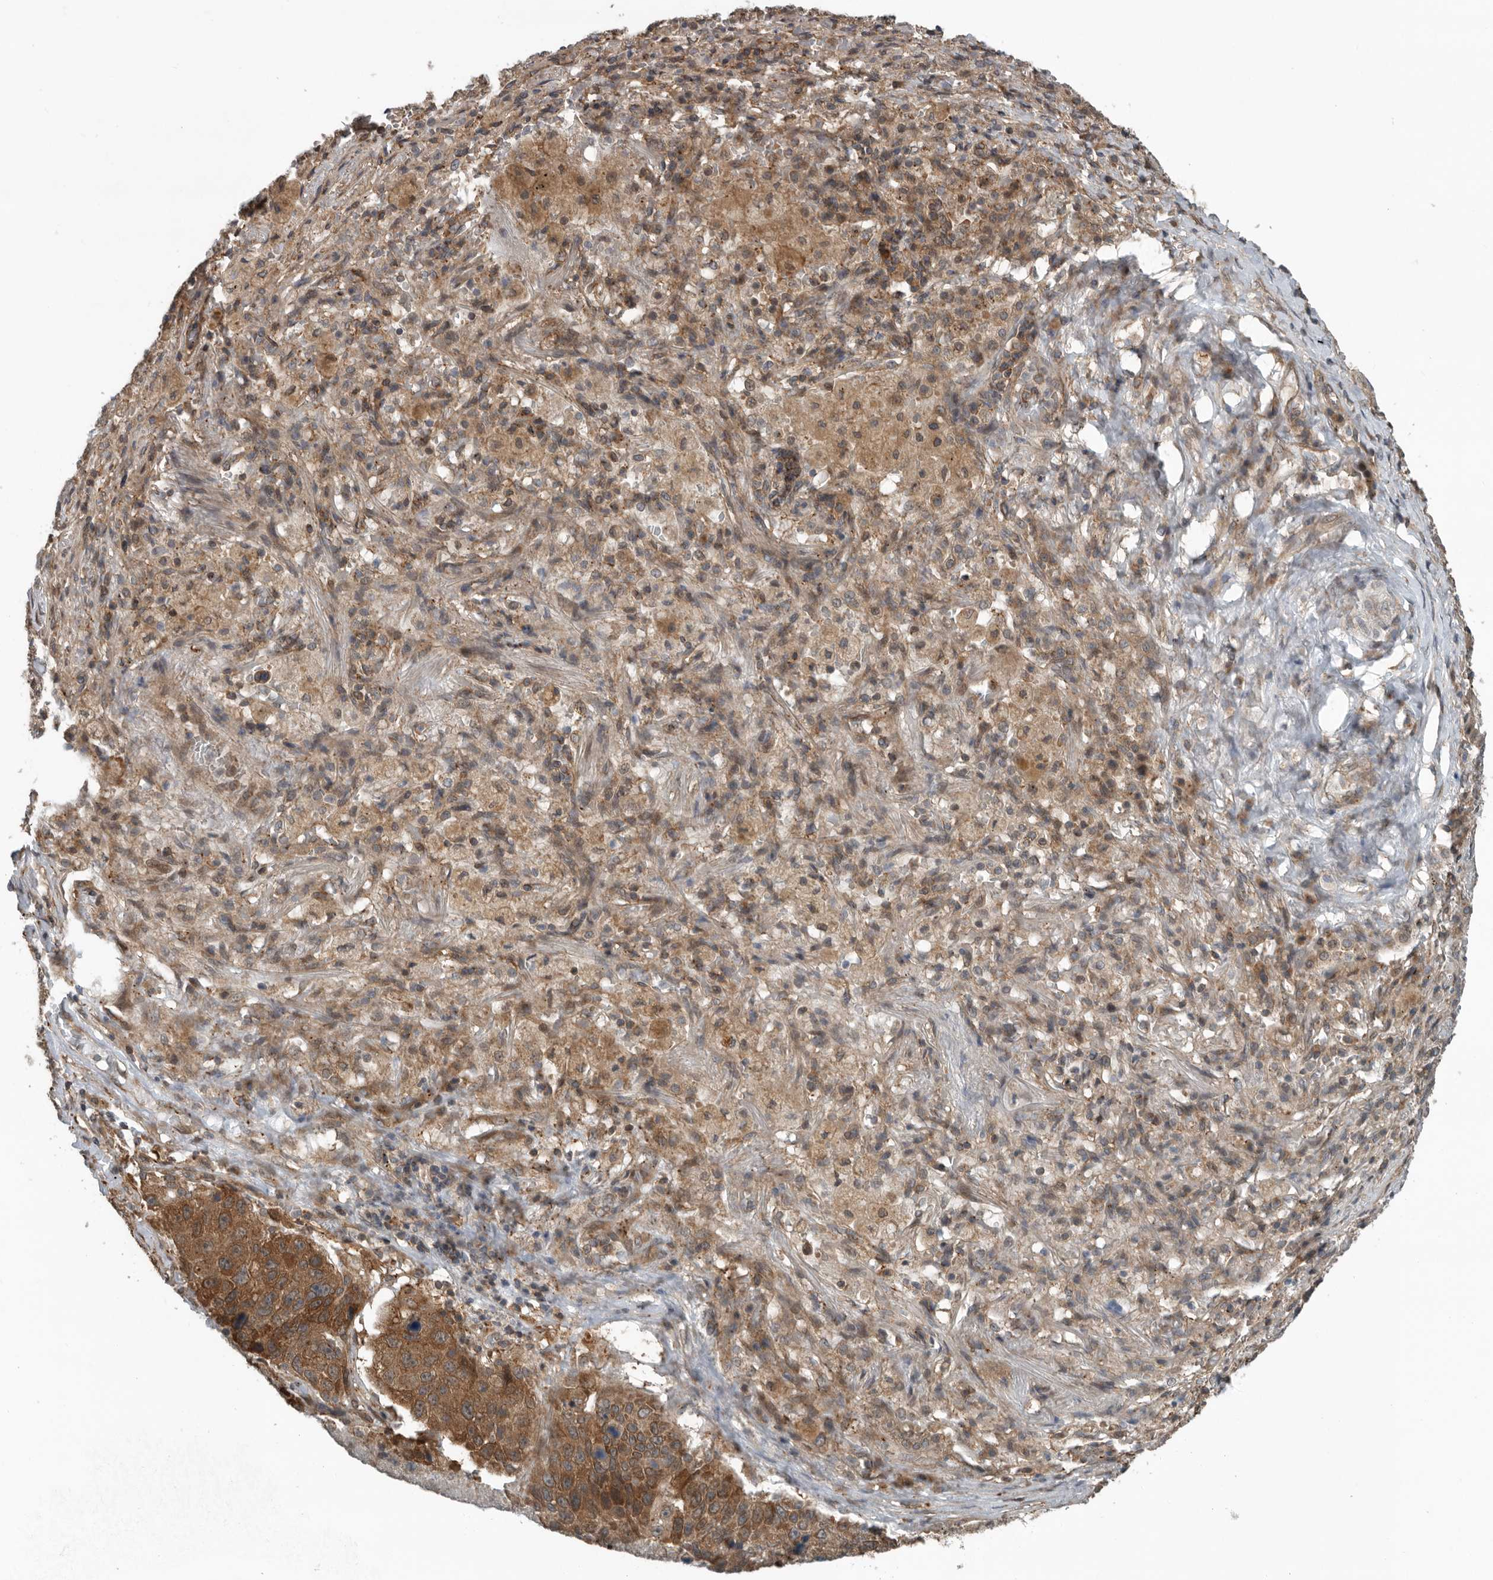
{"staining": {"intensity": "moderate", "quantity": ">75%", "location": "cytoplasmic/membranous"}, "tissue": "lung cancer", "cell_type": "Tumor cells", "image_type": "cancer", "snomed": [{"axis": "morphology", "description": "Squamous cell carcinoma, NOS"}, {"axis": "topography", "description": "Lung"}], "caption": "Lung squamous cell carcinoma stained with IHC shows moderate cytoplasmic/membranous expression in about >75% of tumor cells.", "gene": "AMFR", "patient": {"sex": "male", "age": 61}}